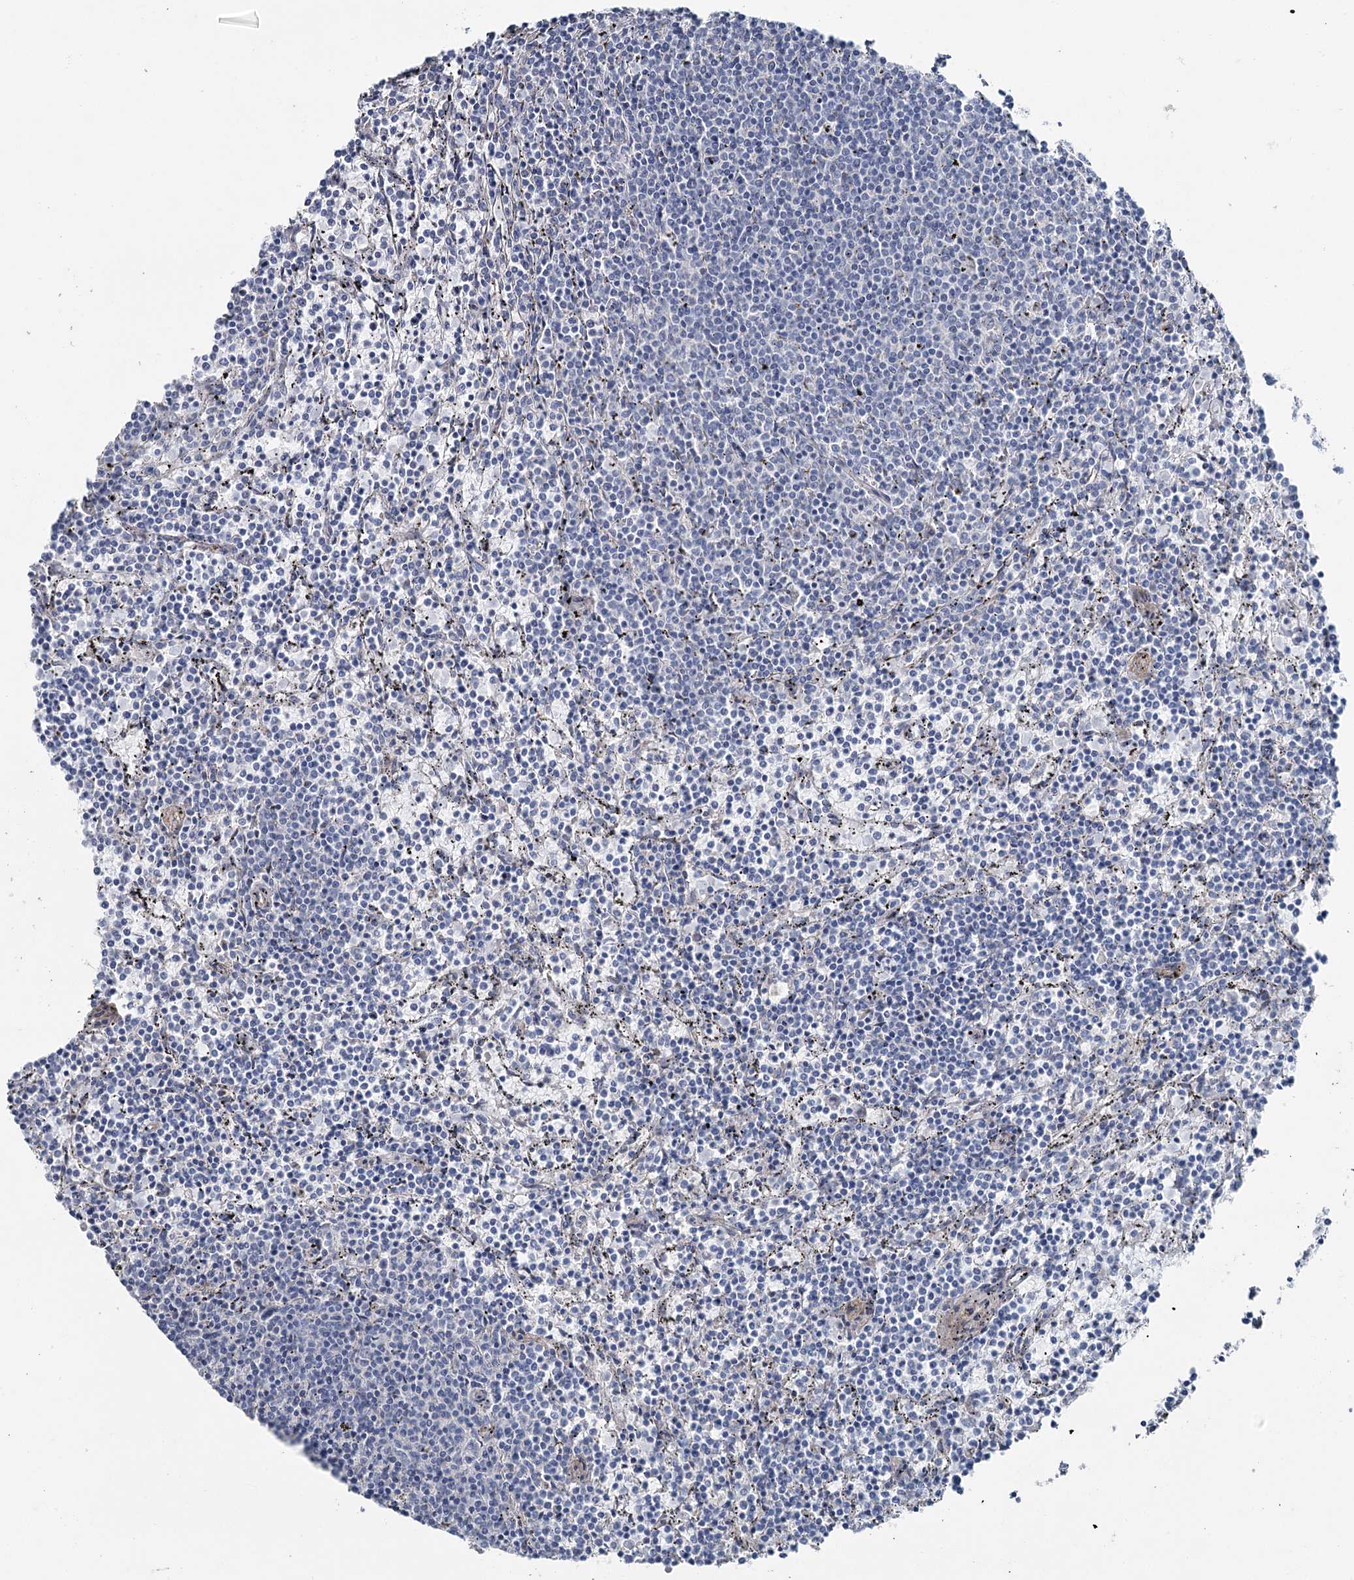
{"staining": {"intensity": "negative", "quantity": "none", "location": "none"}, "tissue": "lymphoma", "cell_type": "Tumor cells", "image_type": "cancer", "snomed": [{"axis": "morphology", "description": "Malignant lymphoma, non-Hodgkin's type, Low grade"}, {"axis": "topography", "description": "Spleen"}], "caption": "Photomicrograph shows no protein positivity in tumor cells of lymphoma tissue.", "gene": "FAM120B", "patient": {"sex": "female", "age": 50}}